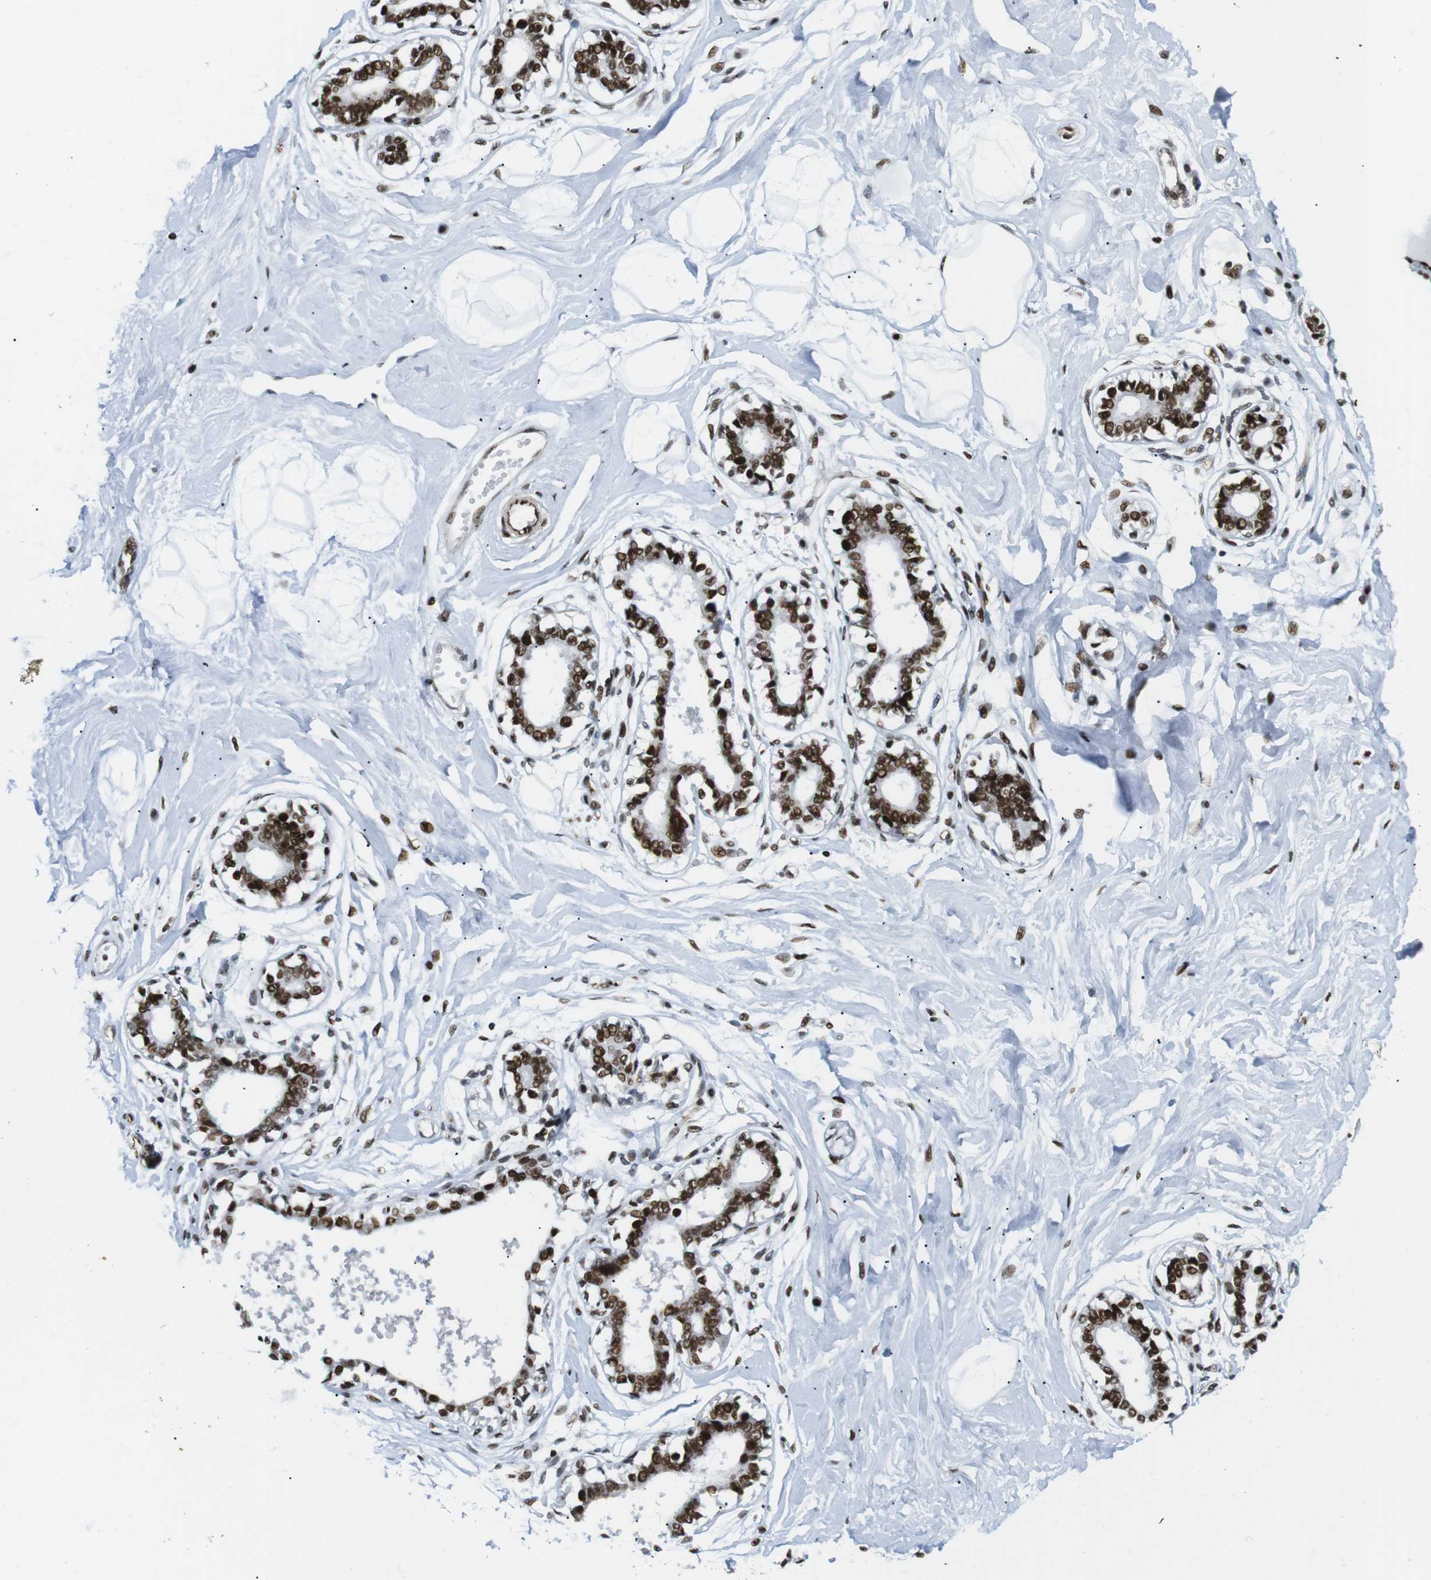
{"staining": {"intensity": "moderate", "quantity": ">75%", "location": "nuclear"}, "tissue": "breast", "cell_type": "Adipocytes", "image_type": "normal", "snomed": [{"axis": "morphology", "description": "Normal tissue, NOS"}, {"axis": "topography", "description": "Breast"}], "caption": "The micrograph reveals immunohistochemical staining of benign breast. There is moderate nuclear expression is present in approximately >75% of adipocytes.", "gene": "ARID1A", "patient": {"sex": "female", "age": 45}}